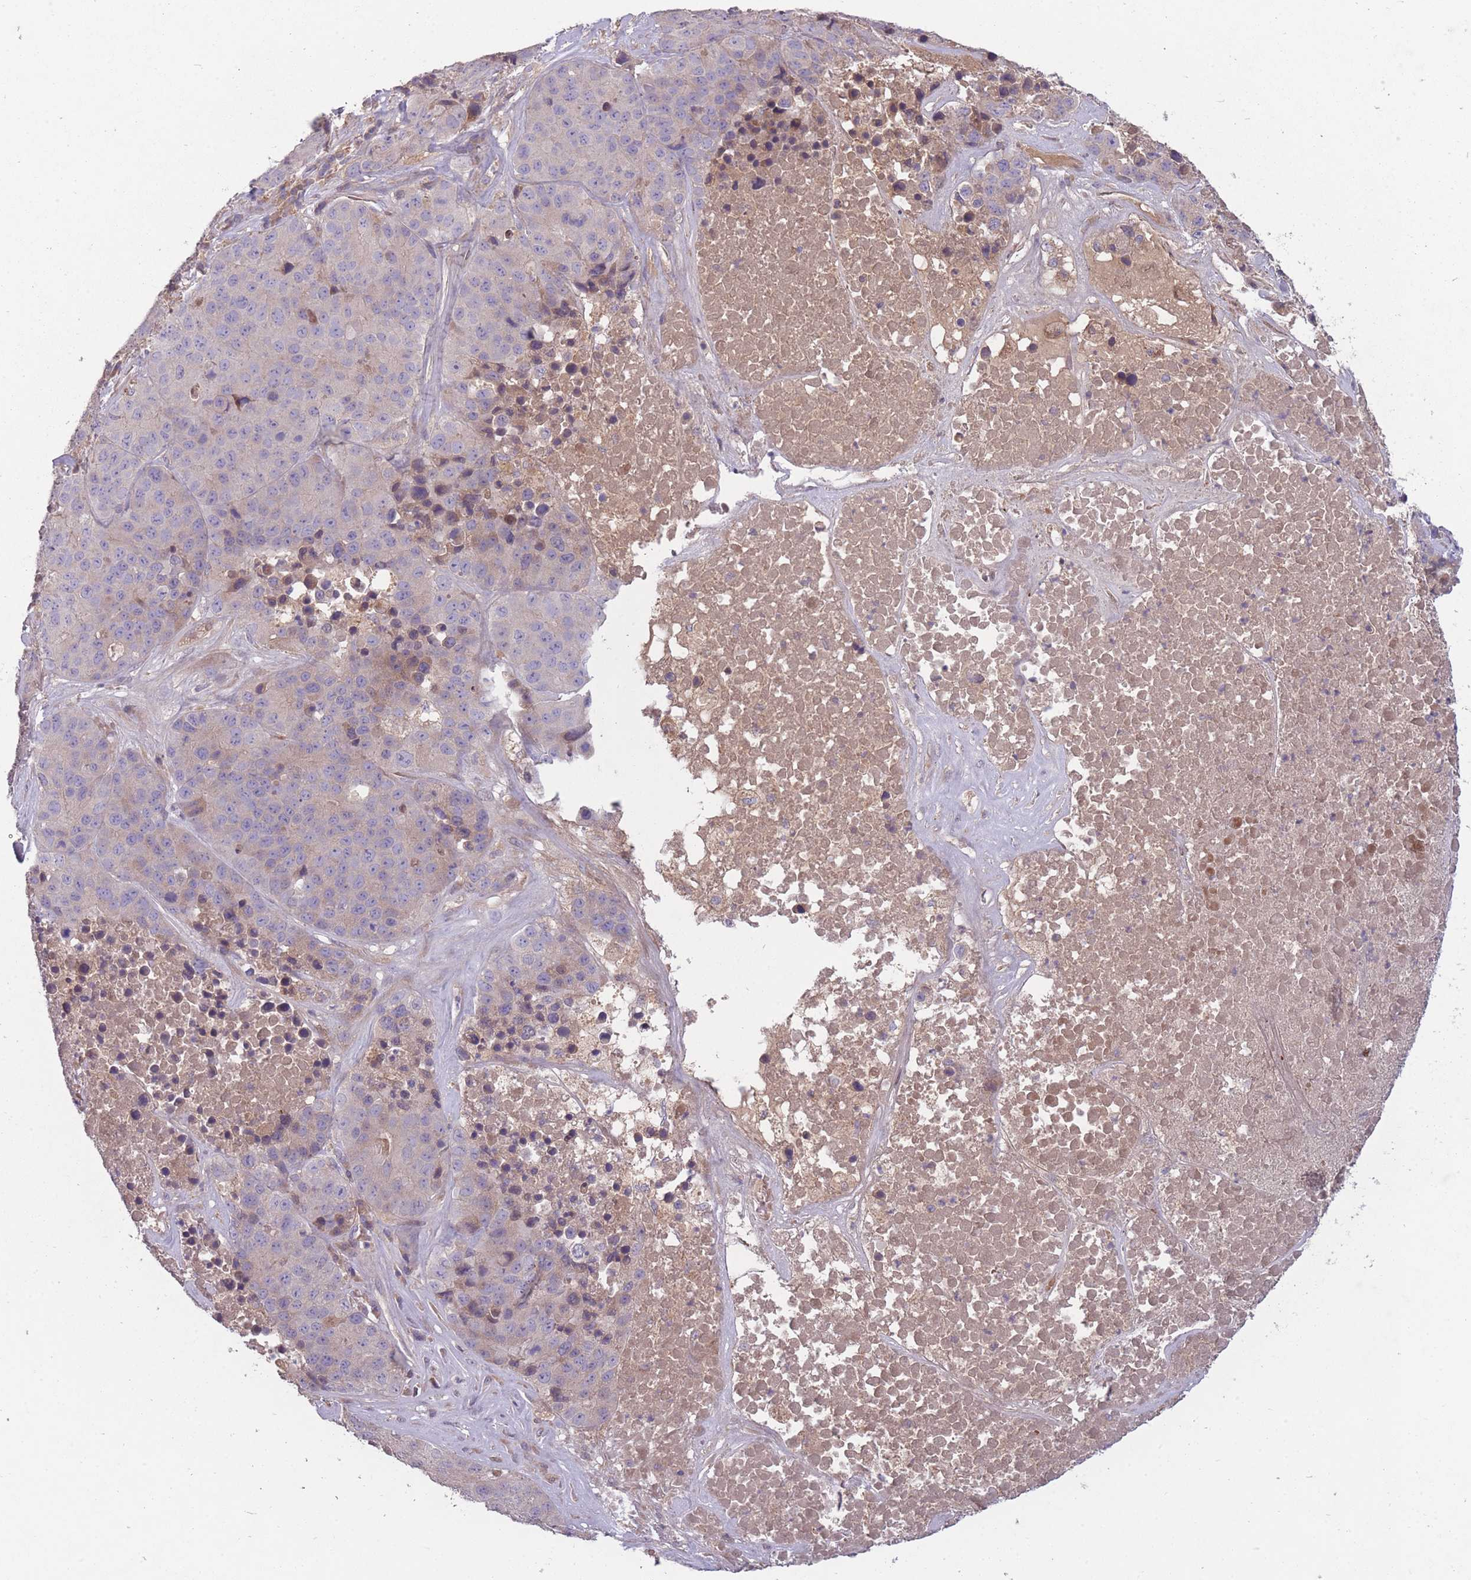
{"staining": {"intensity": "negative", "quantity": "none", "location": "none"}, "tissue": "stomach cancer", "cell_type": "Tumor cells", "image_type": "cancer", "snomed": [{"axis": "morphology", "description": "Adenocarcinoma, NOS"}, {"axis": "topography", "description": "Stomach"}], "caption": "IHC of human stomach cancer (adenocarcinoma) displays no positivity in tumor cells.", "gene": "OR2V2", "patient": {"sex": "male", "age": 71}}